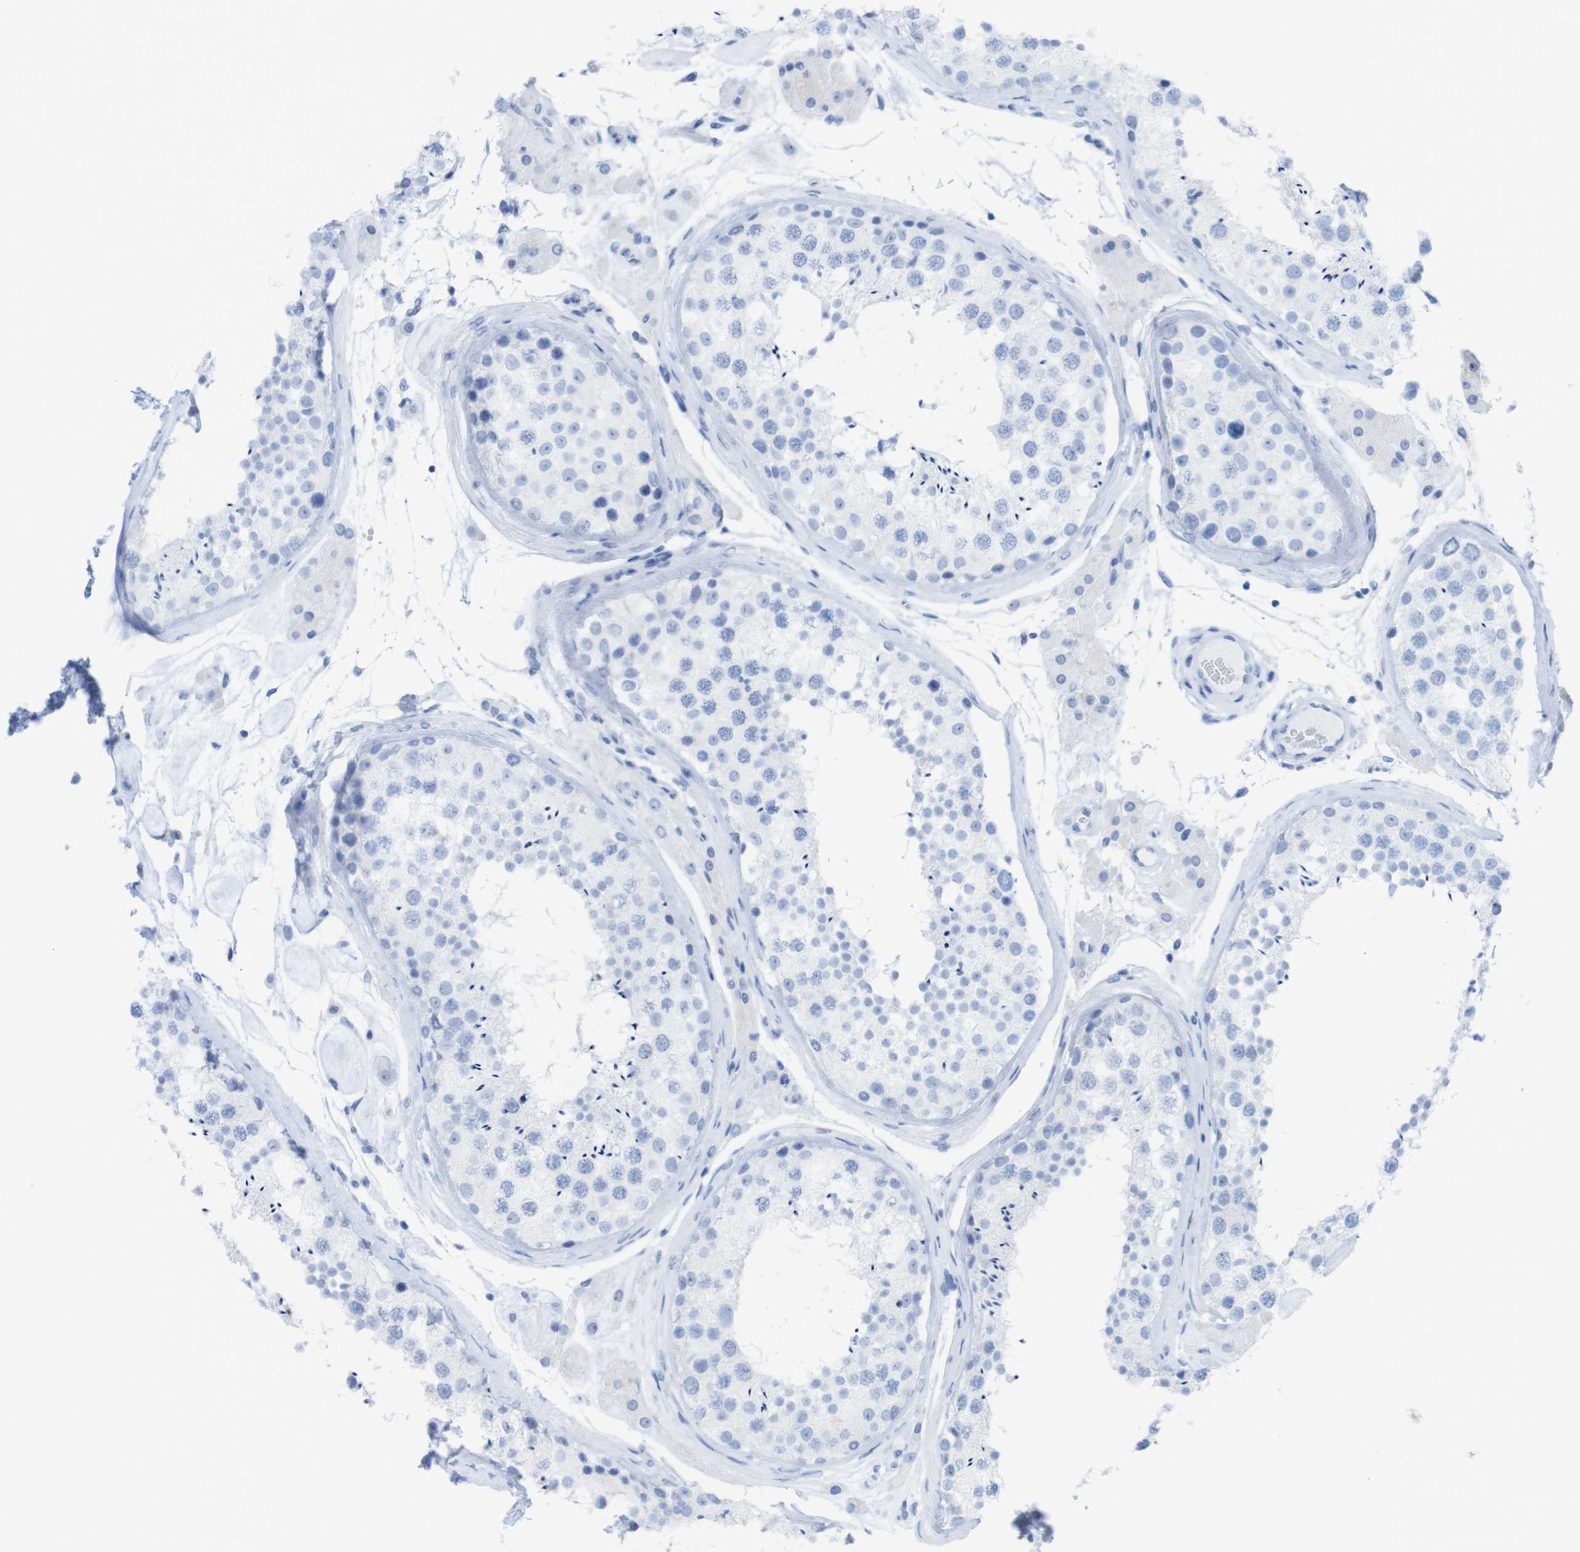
{"staining": {"intensity": "negative", "quantity": "none", "location": "none"}, "tissue": "testis", "cell_type": "Cells in seminiferous ducts", "image_type": "normal", "snomed": [{"axis": "morphology", "description": "Normal tissue, NOS"}, {"axis": "topography", "description": "Testis"}], "caption": "Immunohistochemistry histopathology image of unremarkable human testis stained for a protein (brown), which exhibits no positivity in cells in seminiferous ducts.", "gene": "MYH7", "patient": {"sex": "male", "age": 46}}